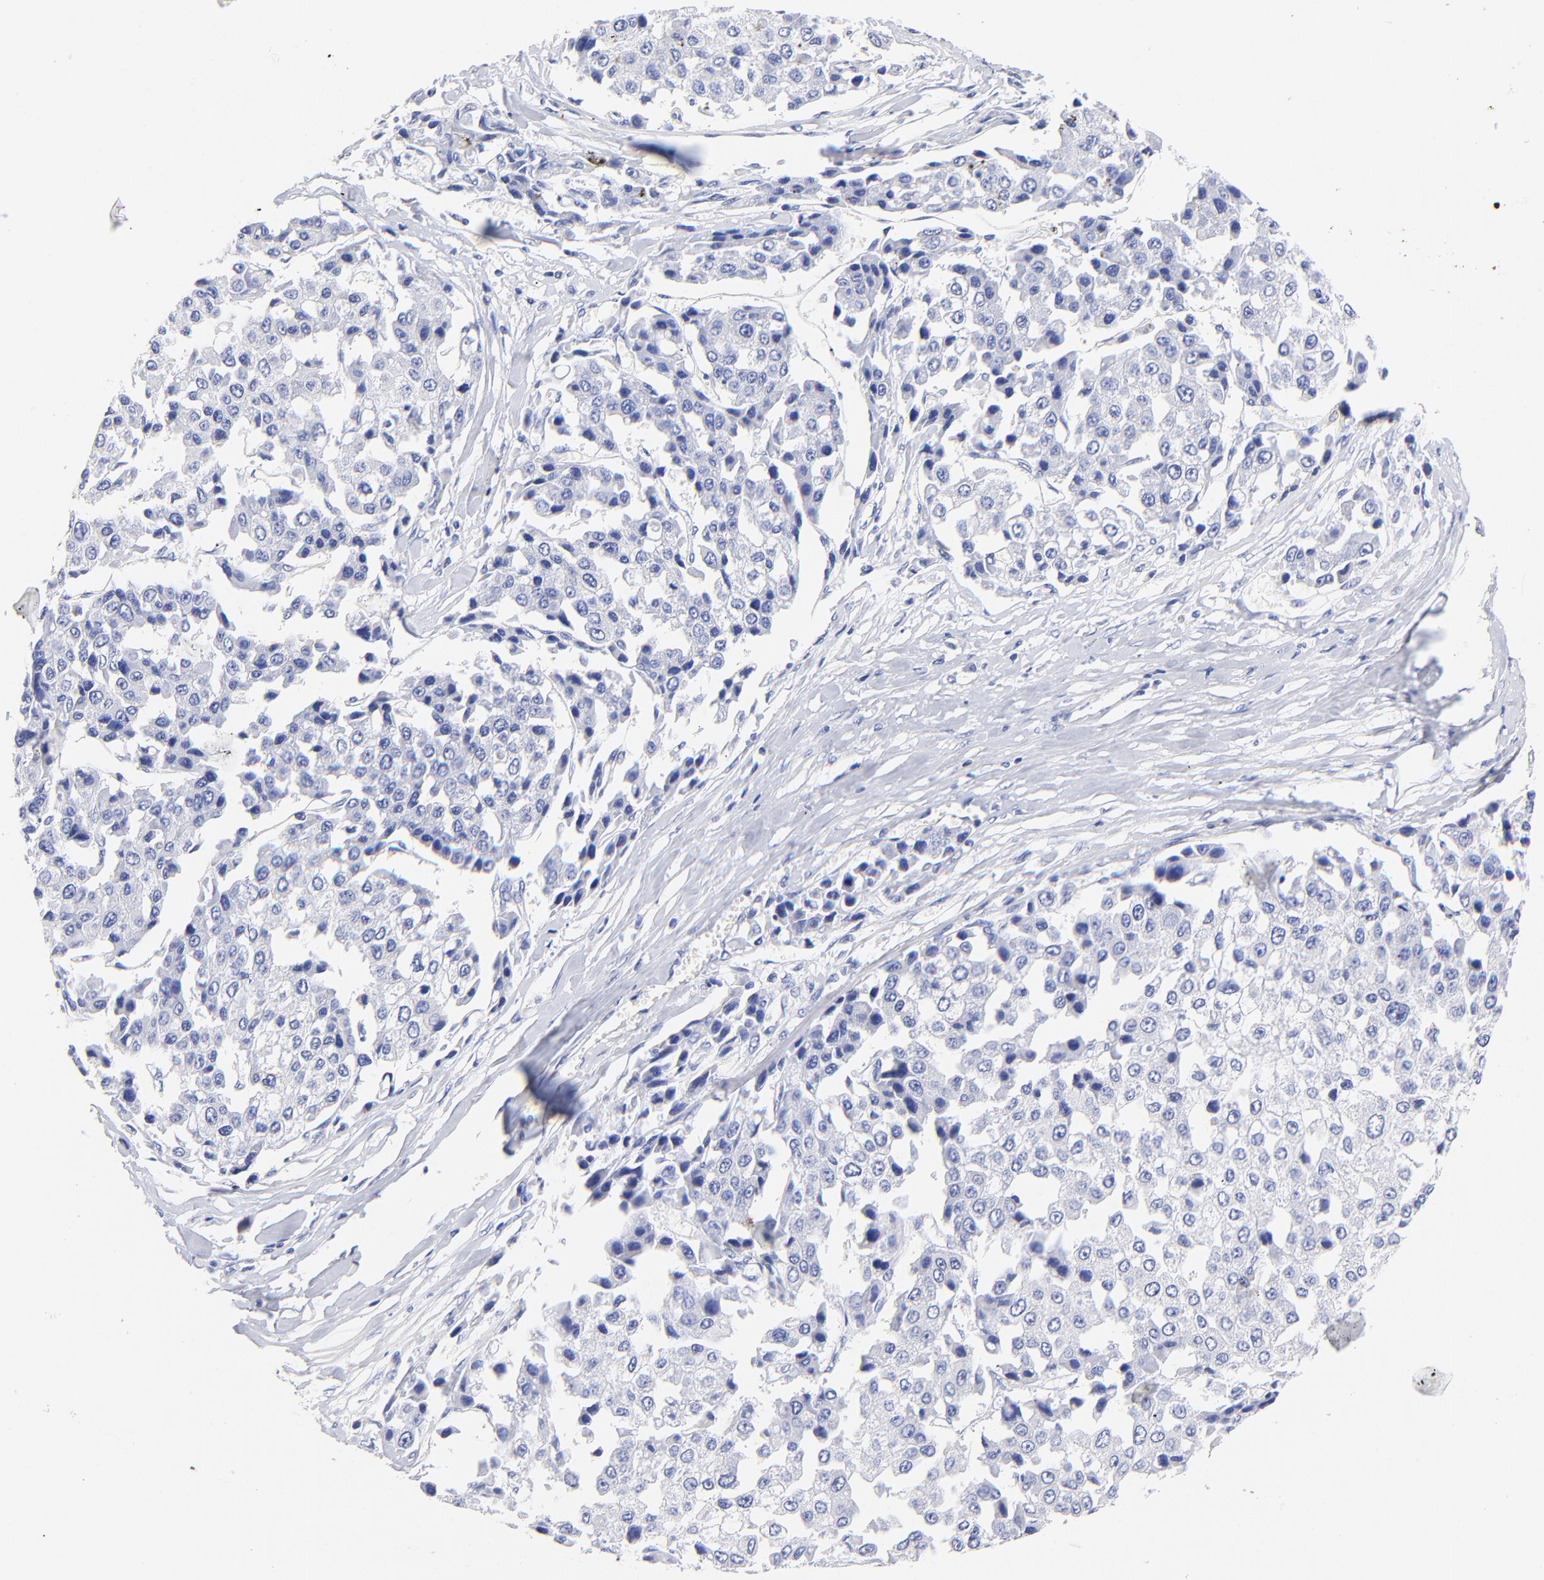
{"staining": {"intensity": "negative", "quantity": "none", "location": "none"}, "tissue": "liver cancer", "cell_type": "Tumor cells", "image_type": "cancer", "snomed": [{"axis": "morphology", "description": "Carcinoma, Hepatocellular, NOS"}, {"axis": "topography", "description": "Liver"}], "caption": "Tumor cells are negative for protein expression in human liver cancer.", "gene": "HORMAD2", "patient": {"sex": "female", "age": 66}}